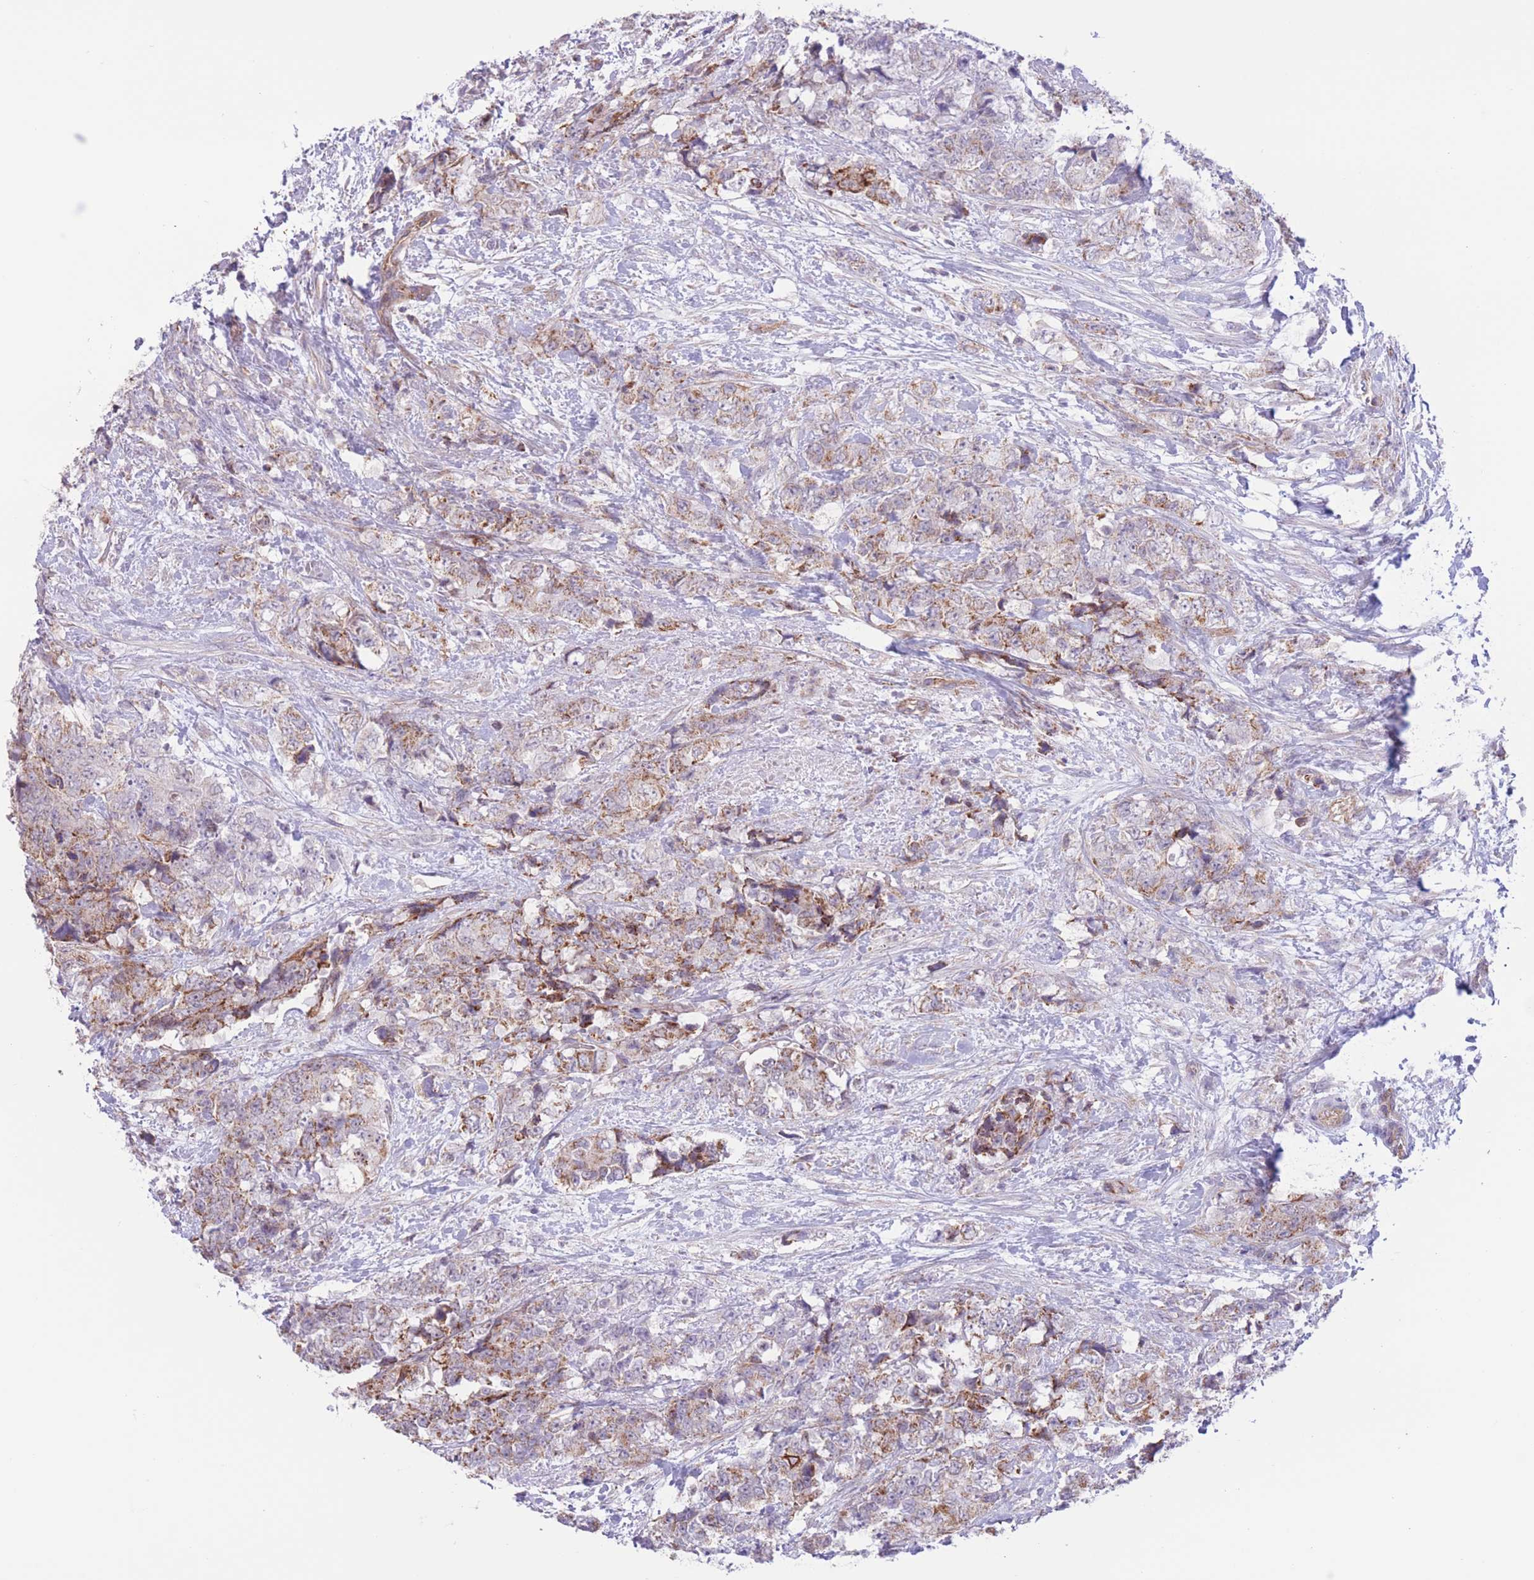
{"staining": {"intensity": "moderate", "quantity": "25%-75%", "location": "cytoplasmic/membranous"}, "tissue": "urothelial cancer", "cell_type": "Tumor cells", "image_type": "cancer", "snomed": [{"axis": "morphology", "description": "Urothelial carcinoma, High grade"}, {"axis": "topography", "description": "Urinary bladder"}], "caption": "DAB (3,3'-diaminobenzidine) immunohistochemical staining of urothelial cancer shows moderate cytoplasmic/membranous protein staining in about 25%-75% of tumor cells.", "gene": "MRPS31", "patient": {"sex": "female", "age": 78}}